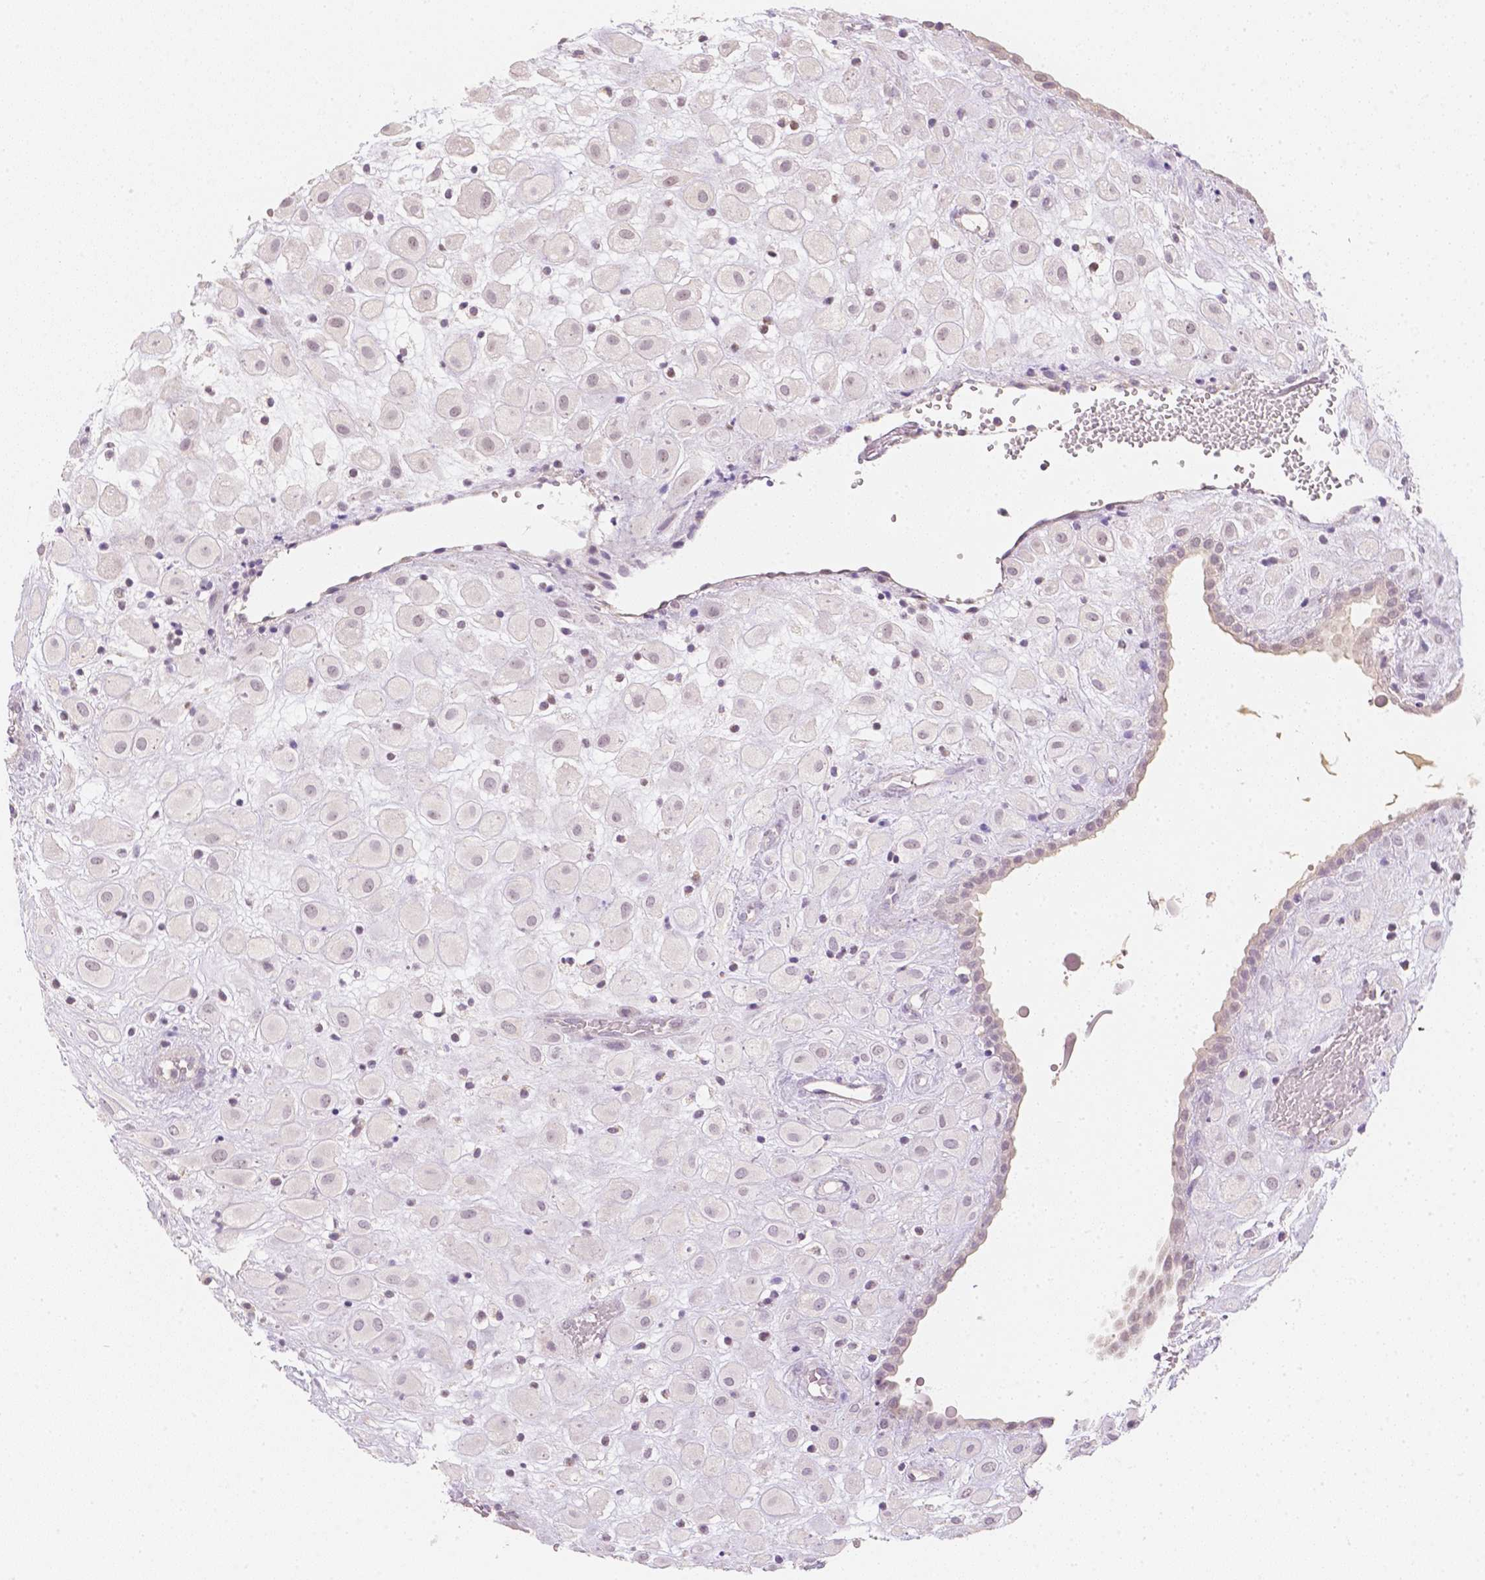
{"staining": {"intensity": "negative", "quantity": "none", "location": "none"}, "tissue": "placenta", "cell_type": "Decidual cells", "image_type": "normal", "snomed": [{"axis": "morphology", "description": "Normal tissue, NOS"}, {"axis": "topography", "description": "Placenta"}], "caption": "IHC photomicrograph of benign human placenta stained for a protein (brown), which shows no staining in decidual cells. The staining is performed using DAB brown chromogen with nuclei counter-stained in using hematoxylin.", "gene": "NVL", "patient": {"sex": "female", "age": 24}}